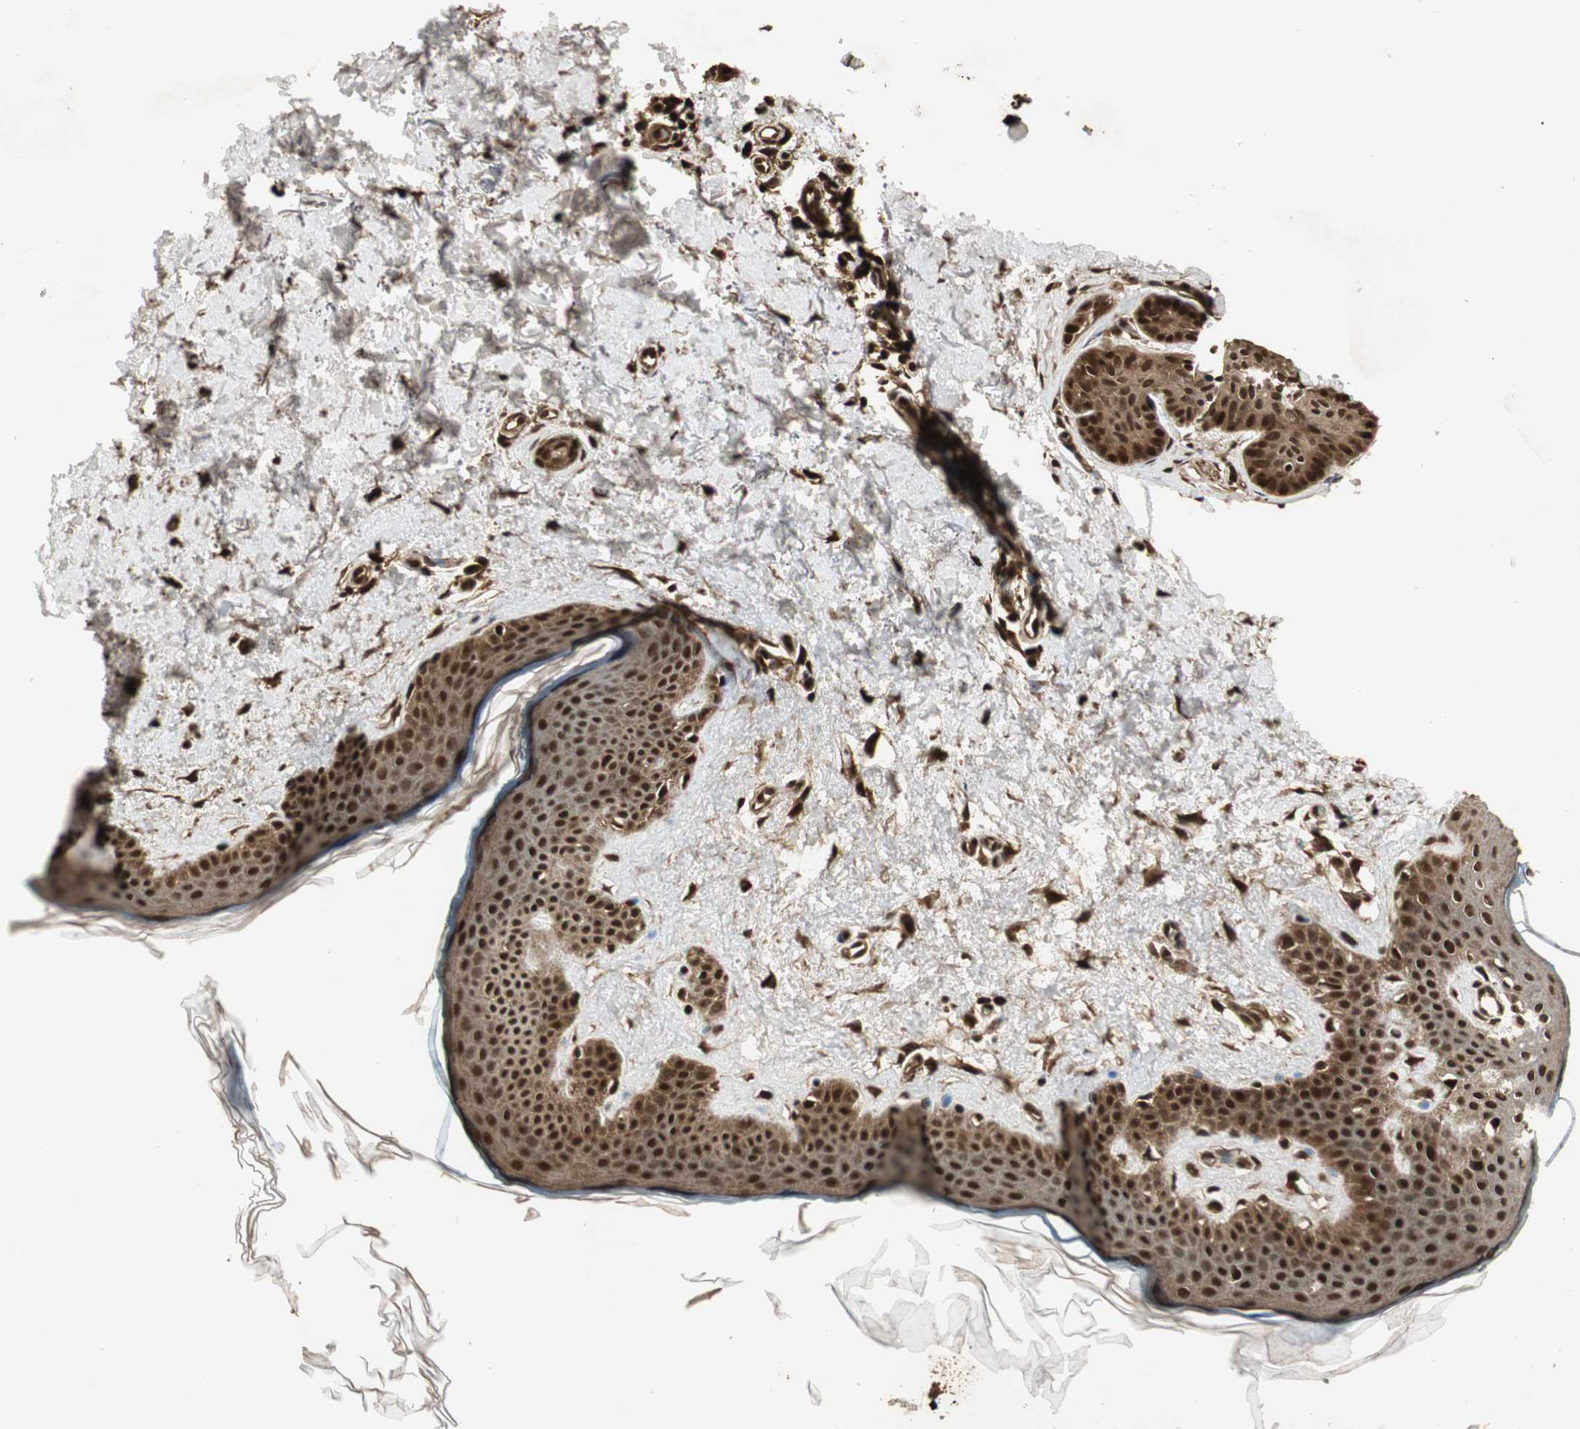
{"staining": {"intensity": "strong", "quantity": ">75%", "location": "cytoplasmic/membranous,nuclear"}, "tissue": "skin", "cell_type": "Fibroblasts", "image_type": "normal", "snomed": [{"axis": "morphology", "description": "Normal tissue, NOS"}, {"axis": "topography", "description": "Skin"}], "caption": "Strong cytoplasmic/membranous,nuclear positivity is present in about >75% of fibroblasts in unremarkable skin.", "gene": "RPA3", "patient": {"sex": "female", "age": 56}}